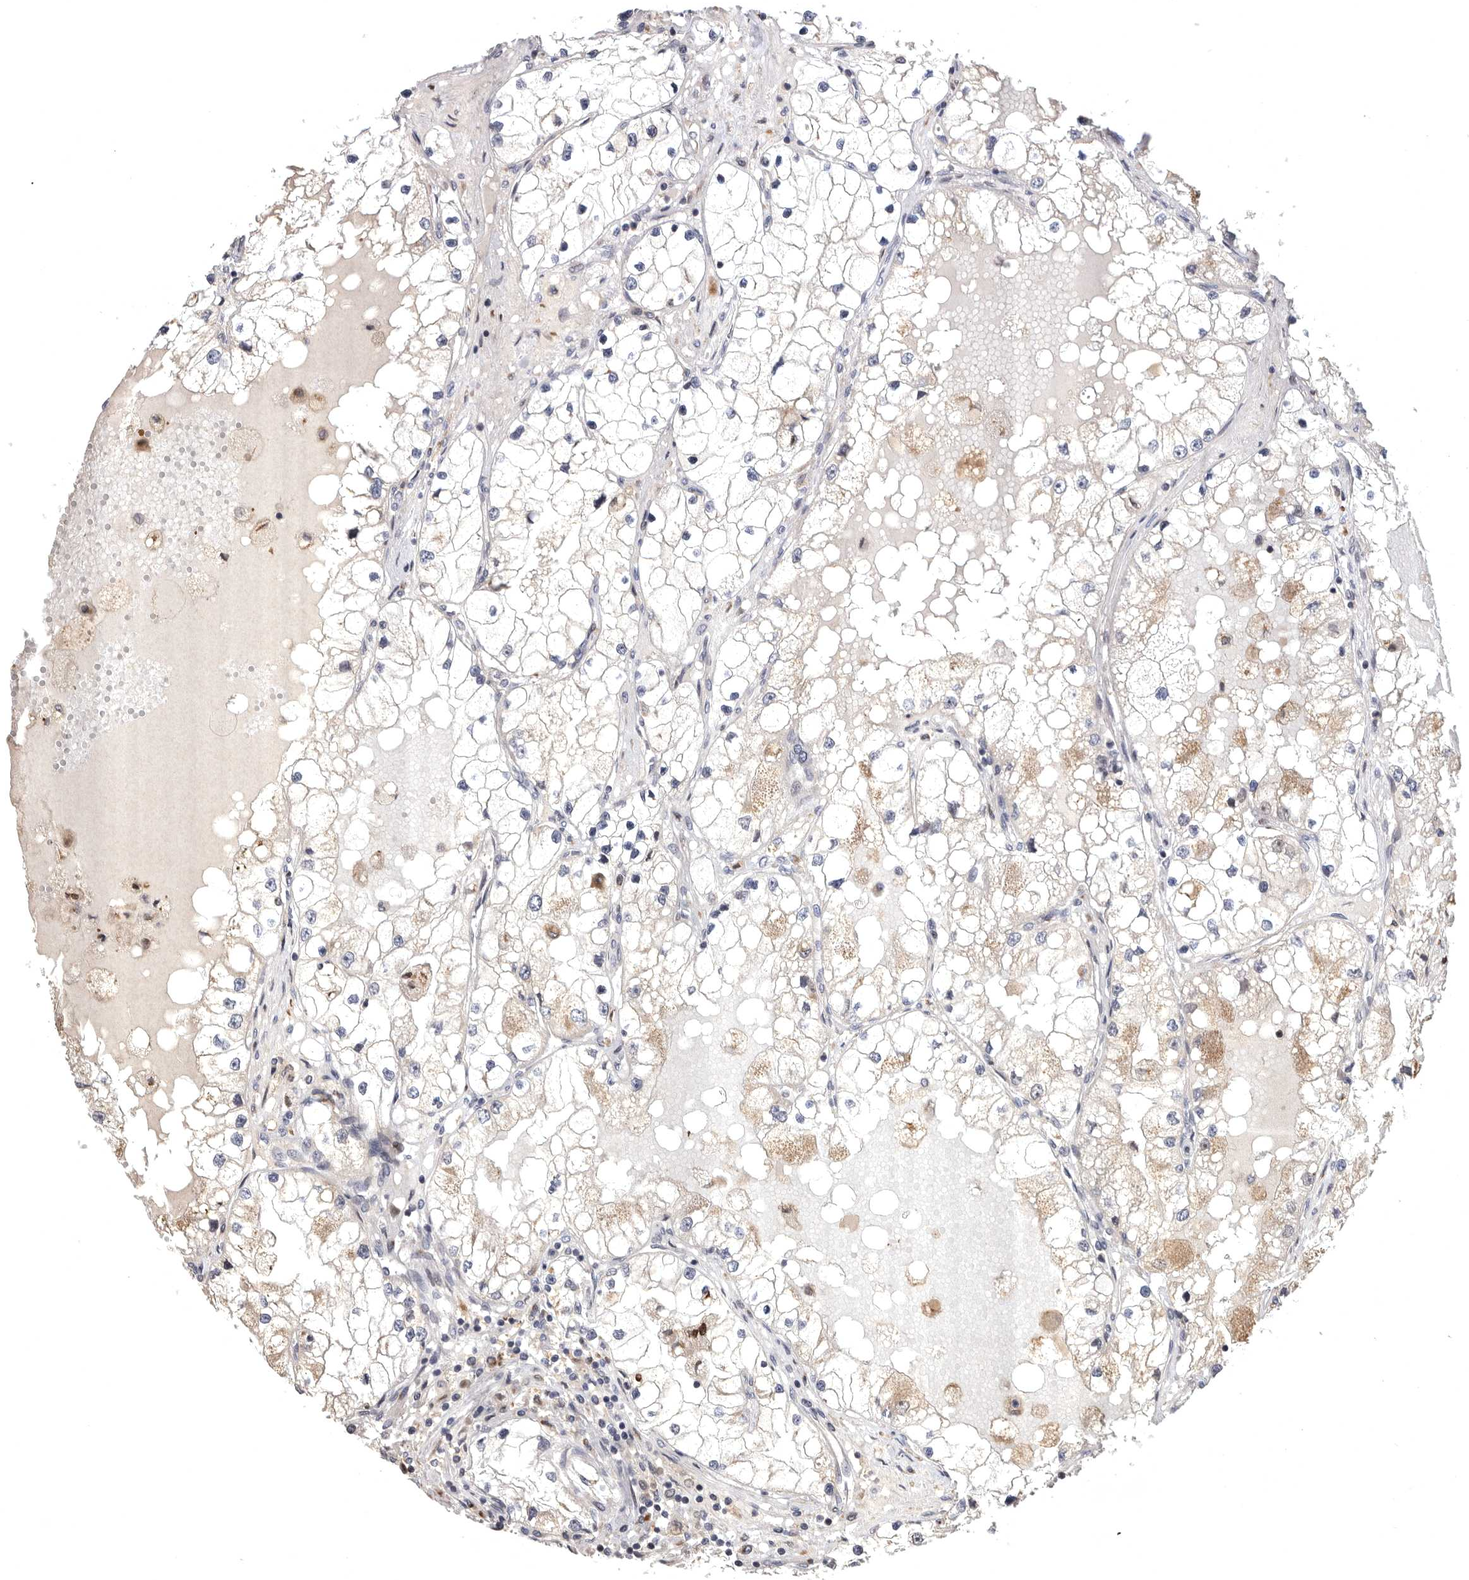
{"staining": {"intensity": "negative", "quantity": "none", "location": "none"}, "tissue": "renal cancer", "cell_type": "Tumor cells", "image_type": "cancer", "snomed": [{"axis": "morphology", "description": "Adenocarcinoma, NOS"}, {"axis": "topography", "description": "Kidney"}], "caption": "Tumor cells show no significant protein expression in adenocarcinoma (renal). (DAB (3,3'-diaminobenzidine) immunohistochemistry visualized using brightfield microscopy, high magnification).", "gene": "MAN2A1", "patient": {"sex": "male", "age": 68}}